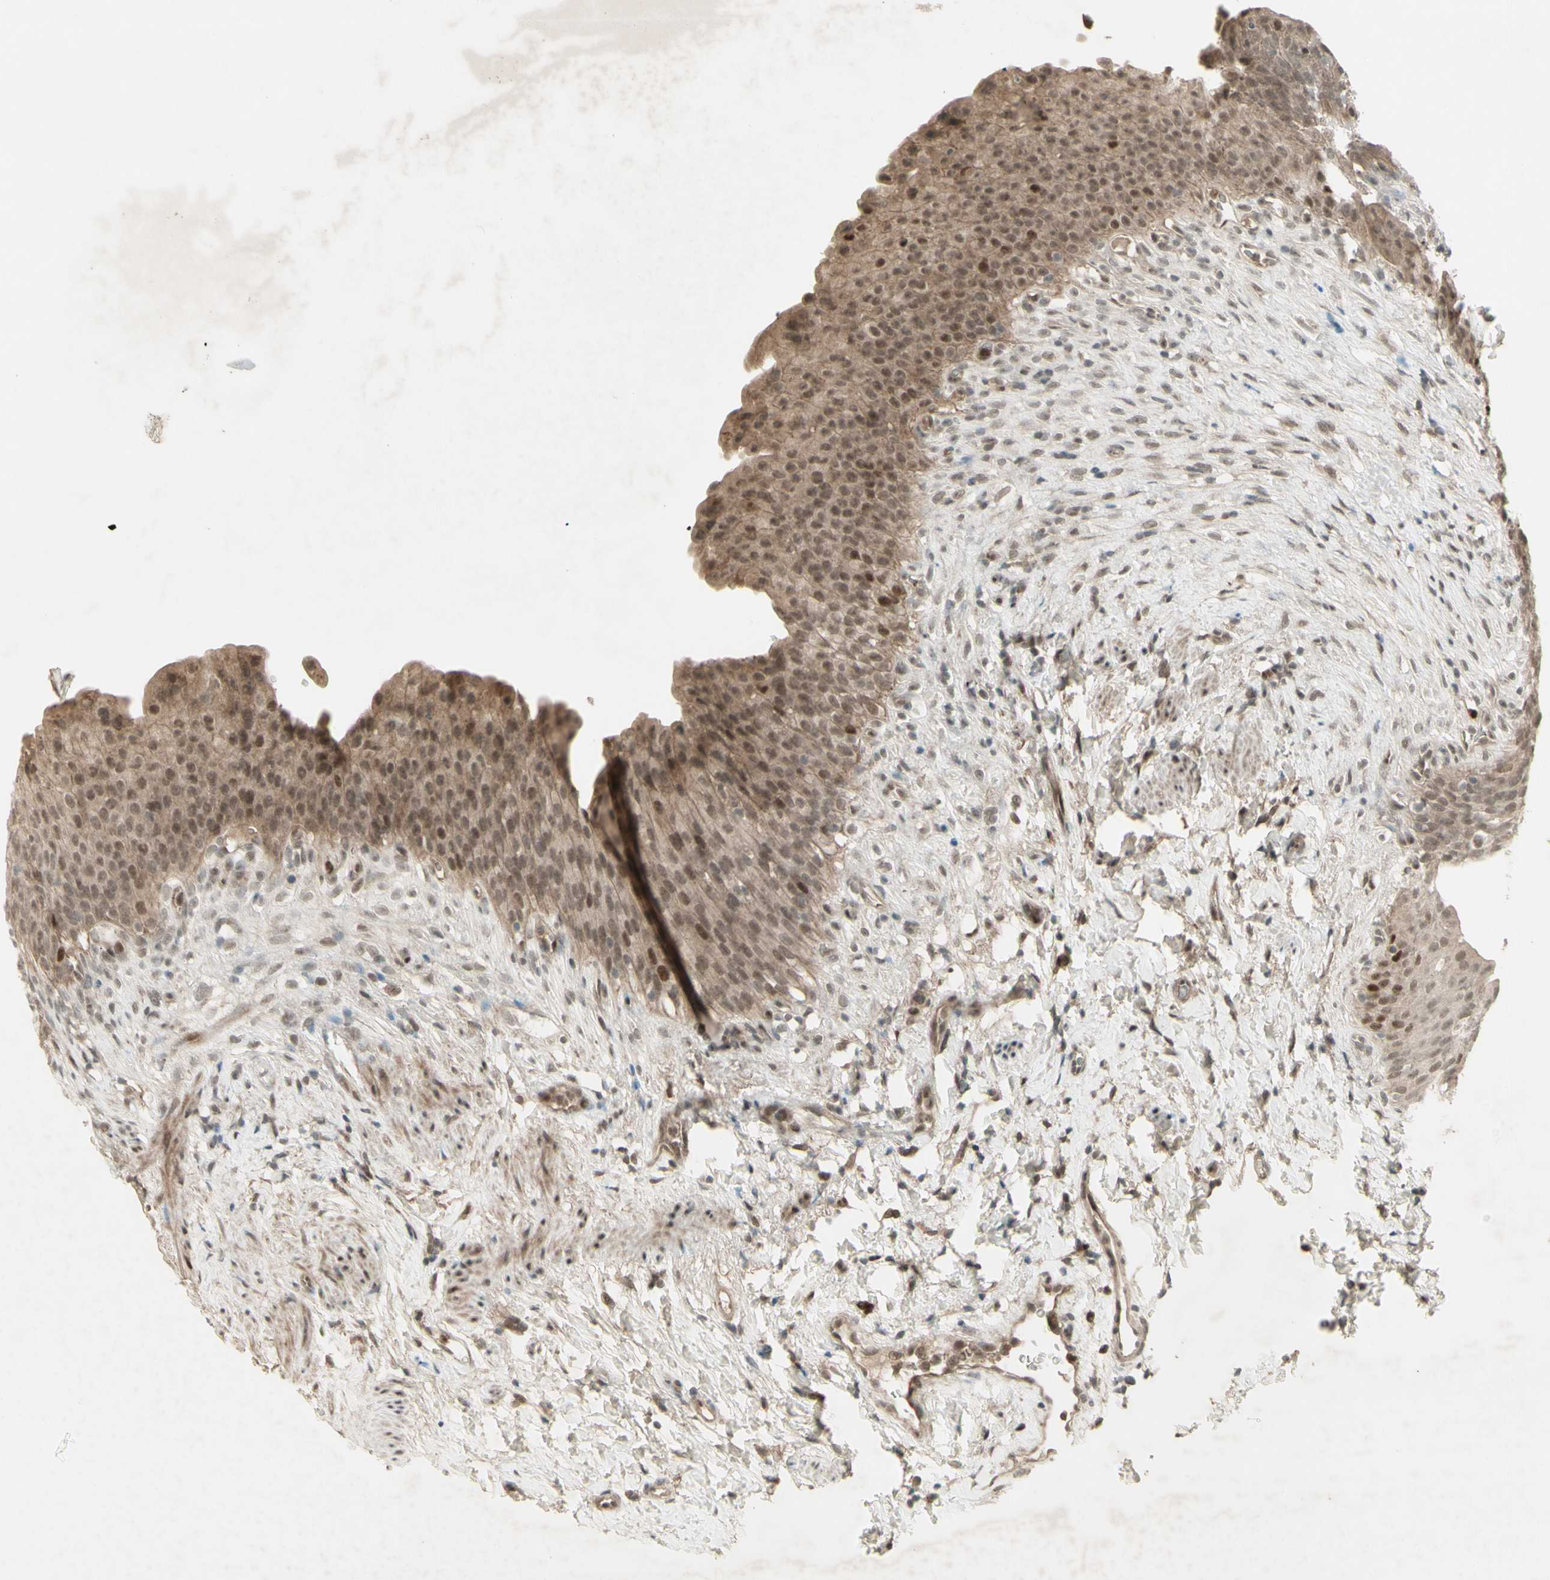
{"staining": {"intensity": "strong", "quantity": "25%-75%", "location": "cytoplasmic/membranous,nuclear"}, "tissue": "urinary bladder", "cell_type": "Urothelial cells", "image_type": "normal", "snomed": [{"axis": "morphology", "description": "Normal tissue, NOS"}, {"axis": "topography", "description": "Urinary bladder"}], "caption": "IHC photomicrograph of unremarkable urinary bladder: human urinary bladder stained using immunohistochemistry demonstrates high levels of strong protein expression localized specifically in the cytoplasmic/membranous,nuclear of urothelial cells, appearing as a cytoplasmic/membranous,nuclear brown color.", "gene": "MSH6", "patient": {"sex": "female", "age": 79}}